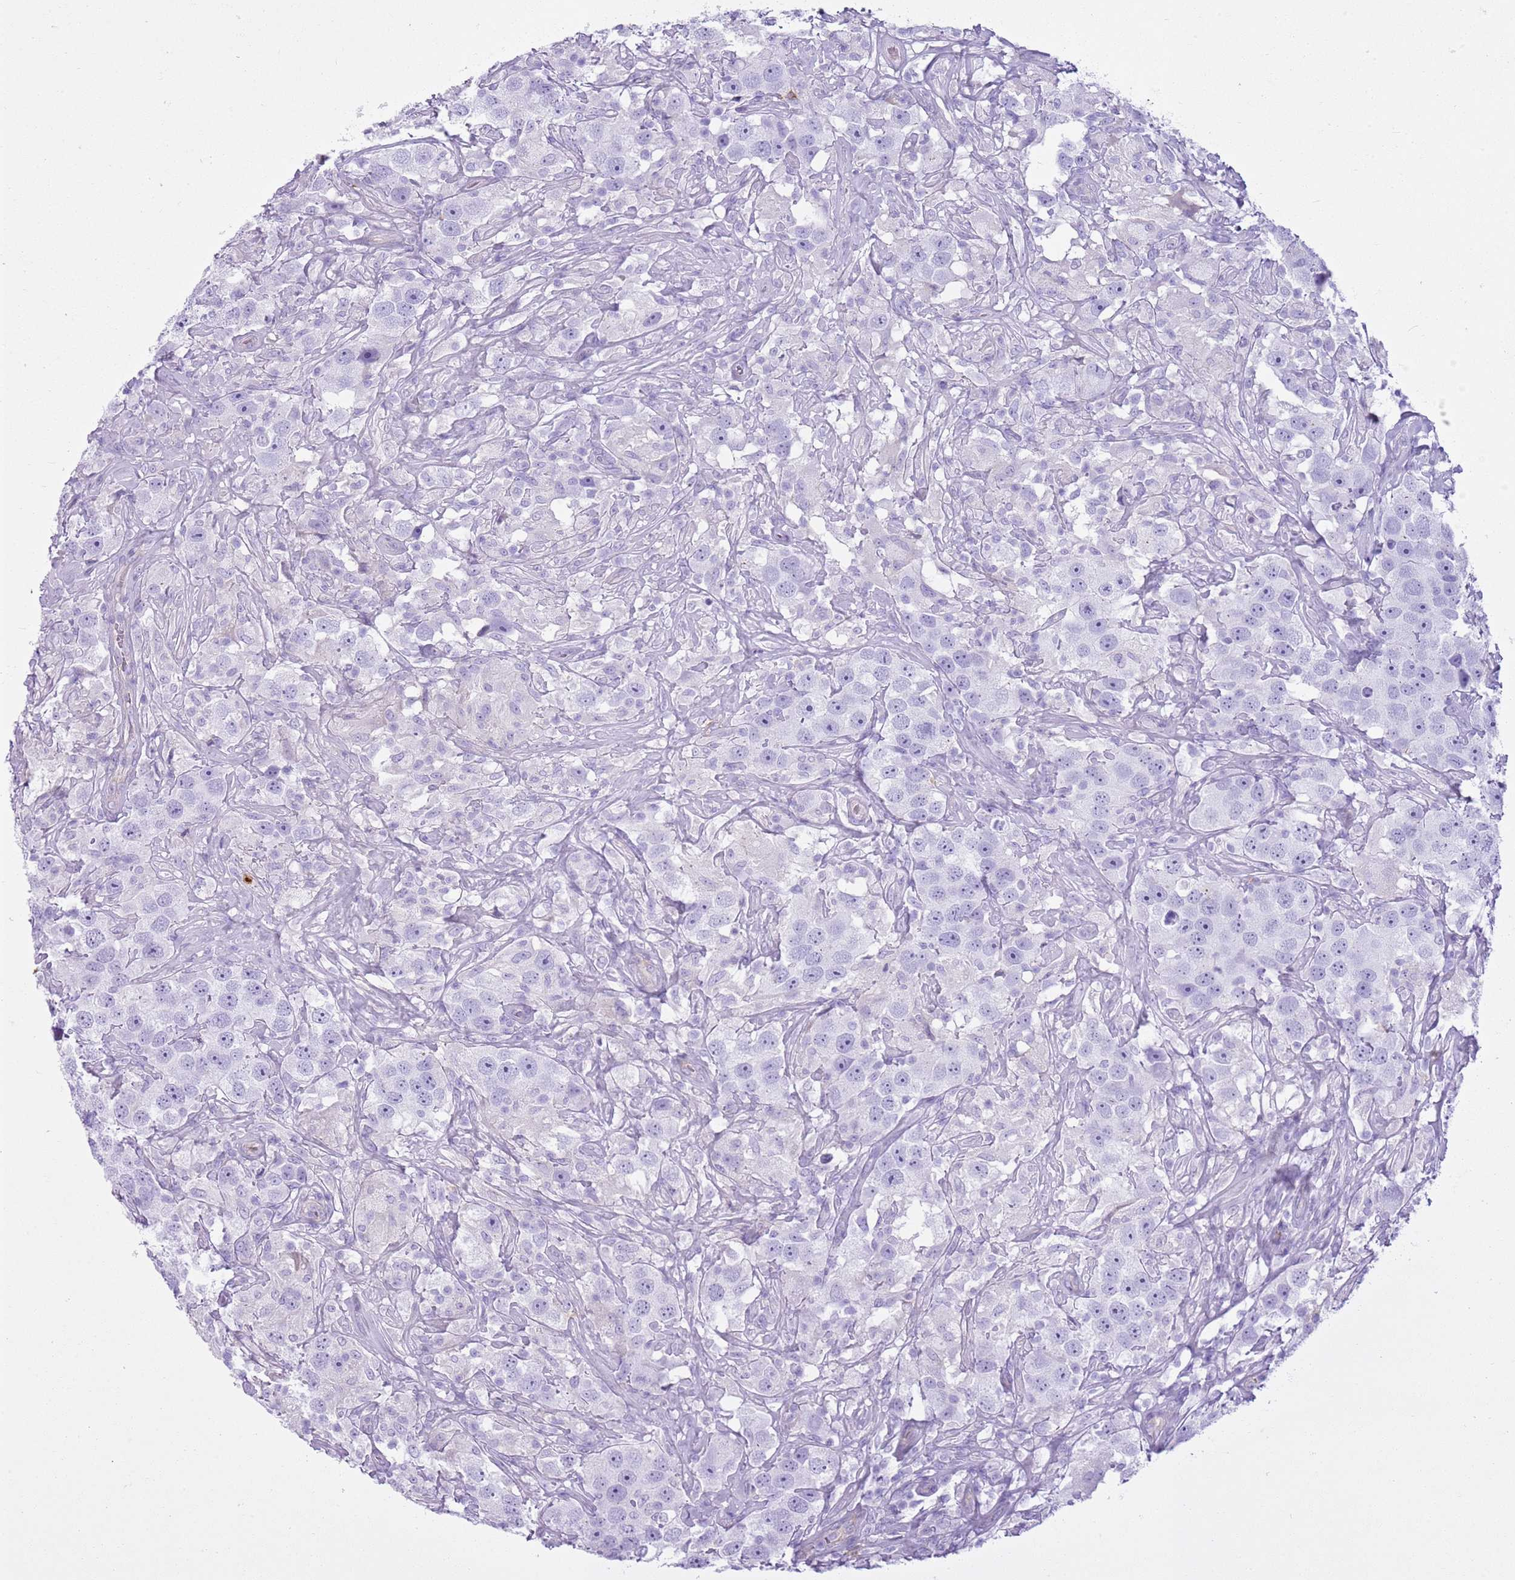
{"staining": {"intensity": "negative", "quantity": "none", "location": "none"}, "tissue": "testis cancer", "cell_type": "Tumor cells", "image_type": "cancer", "snomed": [{"axis": "morphology", "description": "Seminoma, NOS"}, {"axis": "topography", "description": "Testis"}], "caption": "A high-resolution photomicrograph shows IHC staining of seminoma (testis), which demonstrates no significant positivity in tumor cells.", "gene": "CD177", "patient": {"sex": "male", "age": 49}}